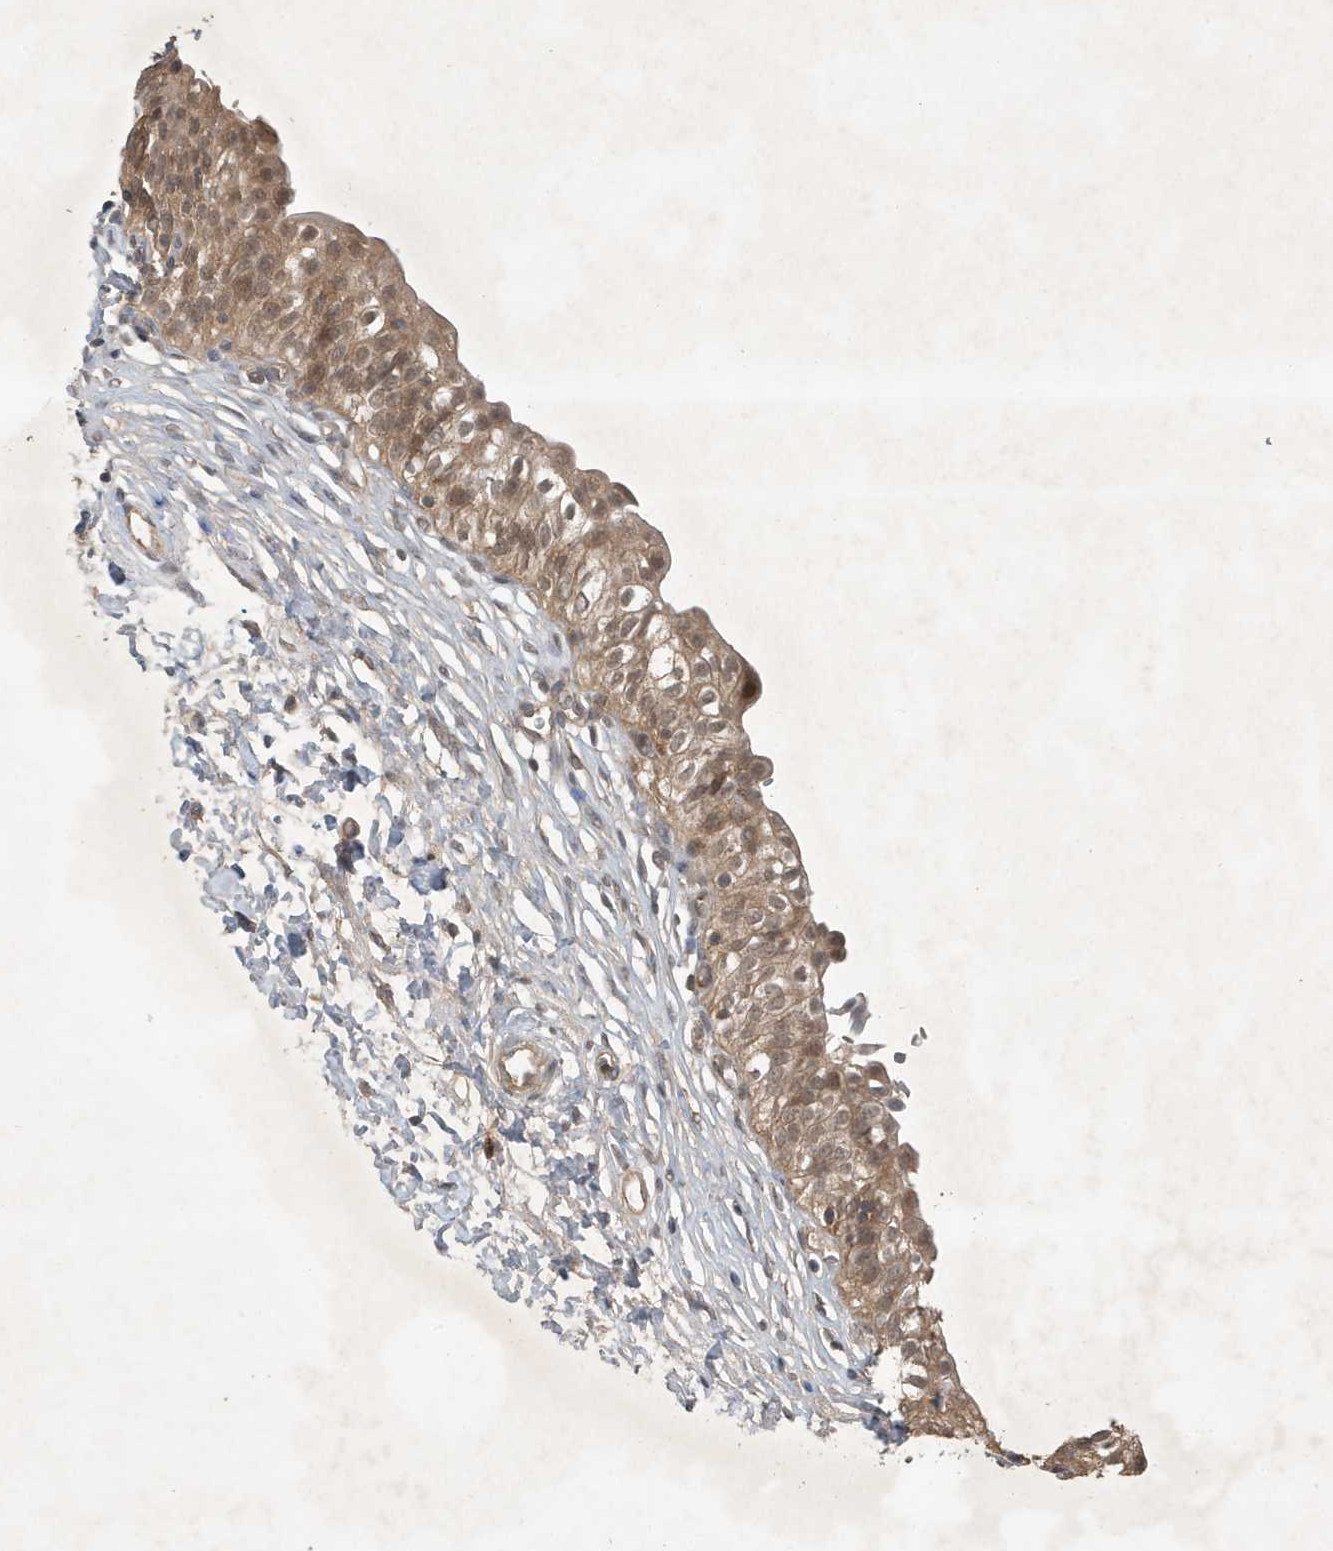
{"staining": {"intensity": "moderate", "quantity": ">75%", "location": "cytoplasmic/membranous,nuclear"}, "tissue": "urinary bladder", "cell_type": "Urothelial cells", "image_type": "normal", "snomed": [{"axis": "morphology", "description": "Normal tissue, NOS"}, {"axis": "topography", "description": "Urinary bladder"}], "caption": "Urothelial cells reveal medium levels of moderate cytoplasmic/membranous,nuclear expression in approximately >75% of cells in normal urinary bladder.", "gene": "ABCB9", "patient": {"sex": "male", "age": 55}}